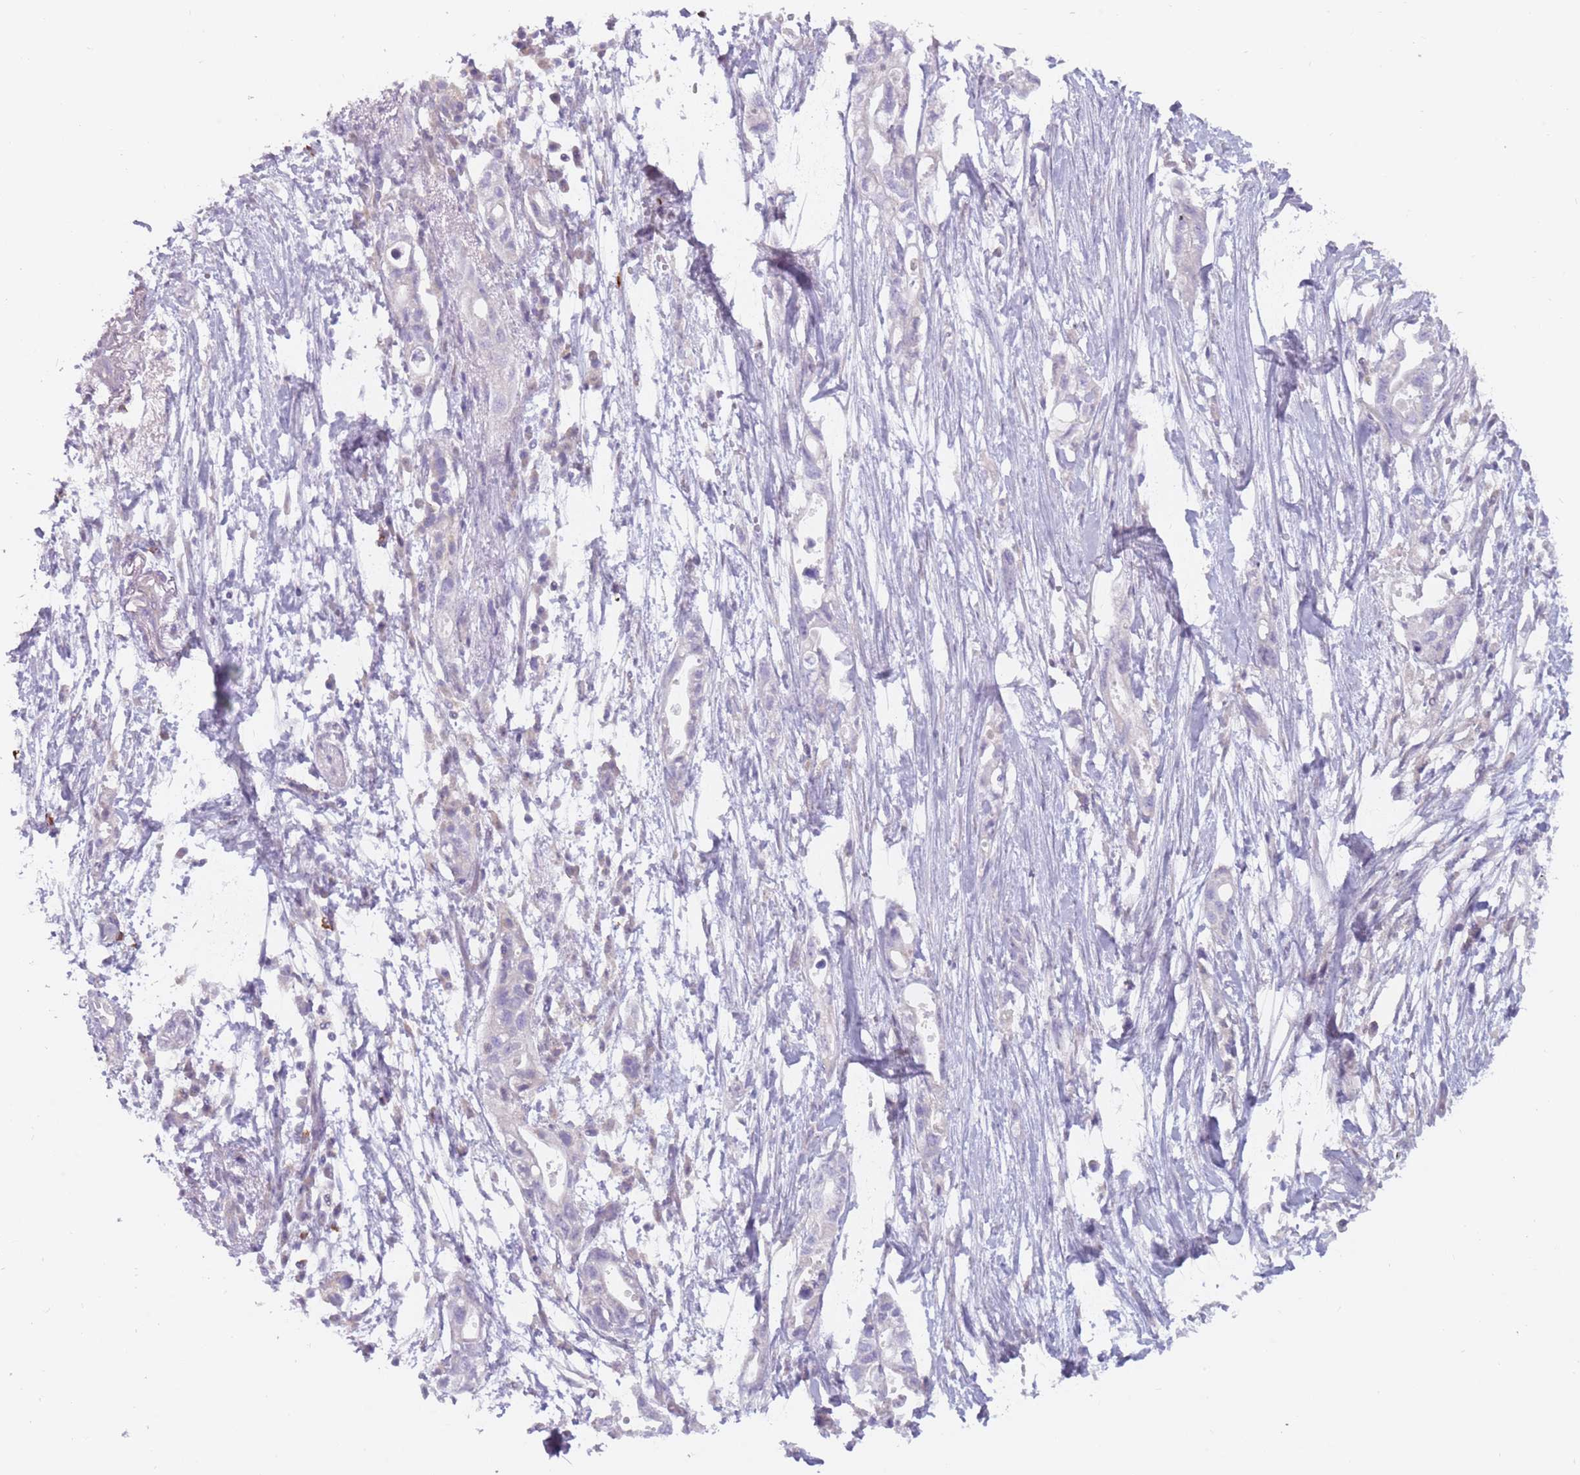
{"staining": {"intensity": "negative", "quantity": "none", "location": "none"}, "tissue": "pancreatic cancer", "cell_type": "Tumor cells", "image_type": "cancer", "snomed": [{"axis": "morphology", "description": "Adenocarcinoma, NOS"}, {"axis": "topography", "description": "Pancreas"}], "caption": "Immunohistochemistry histopathology image of neoplastic tissue: human pancreatic cancer (adenocarcinoma) stained with DAB (3,3'-diaminobenzidine) demonstrates no significant protein expression in tumor cells.", "gene": "DDX4", "patient": {"sex": "female", "age": 72}}